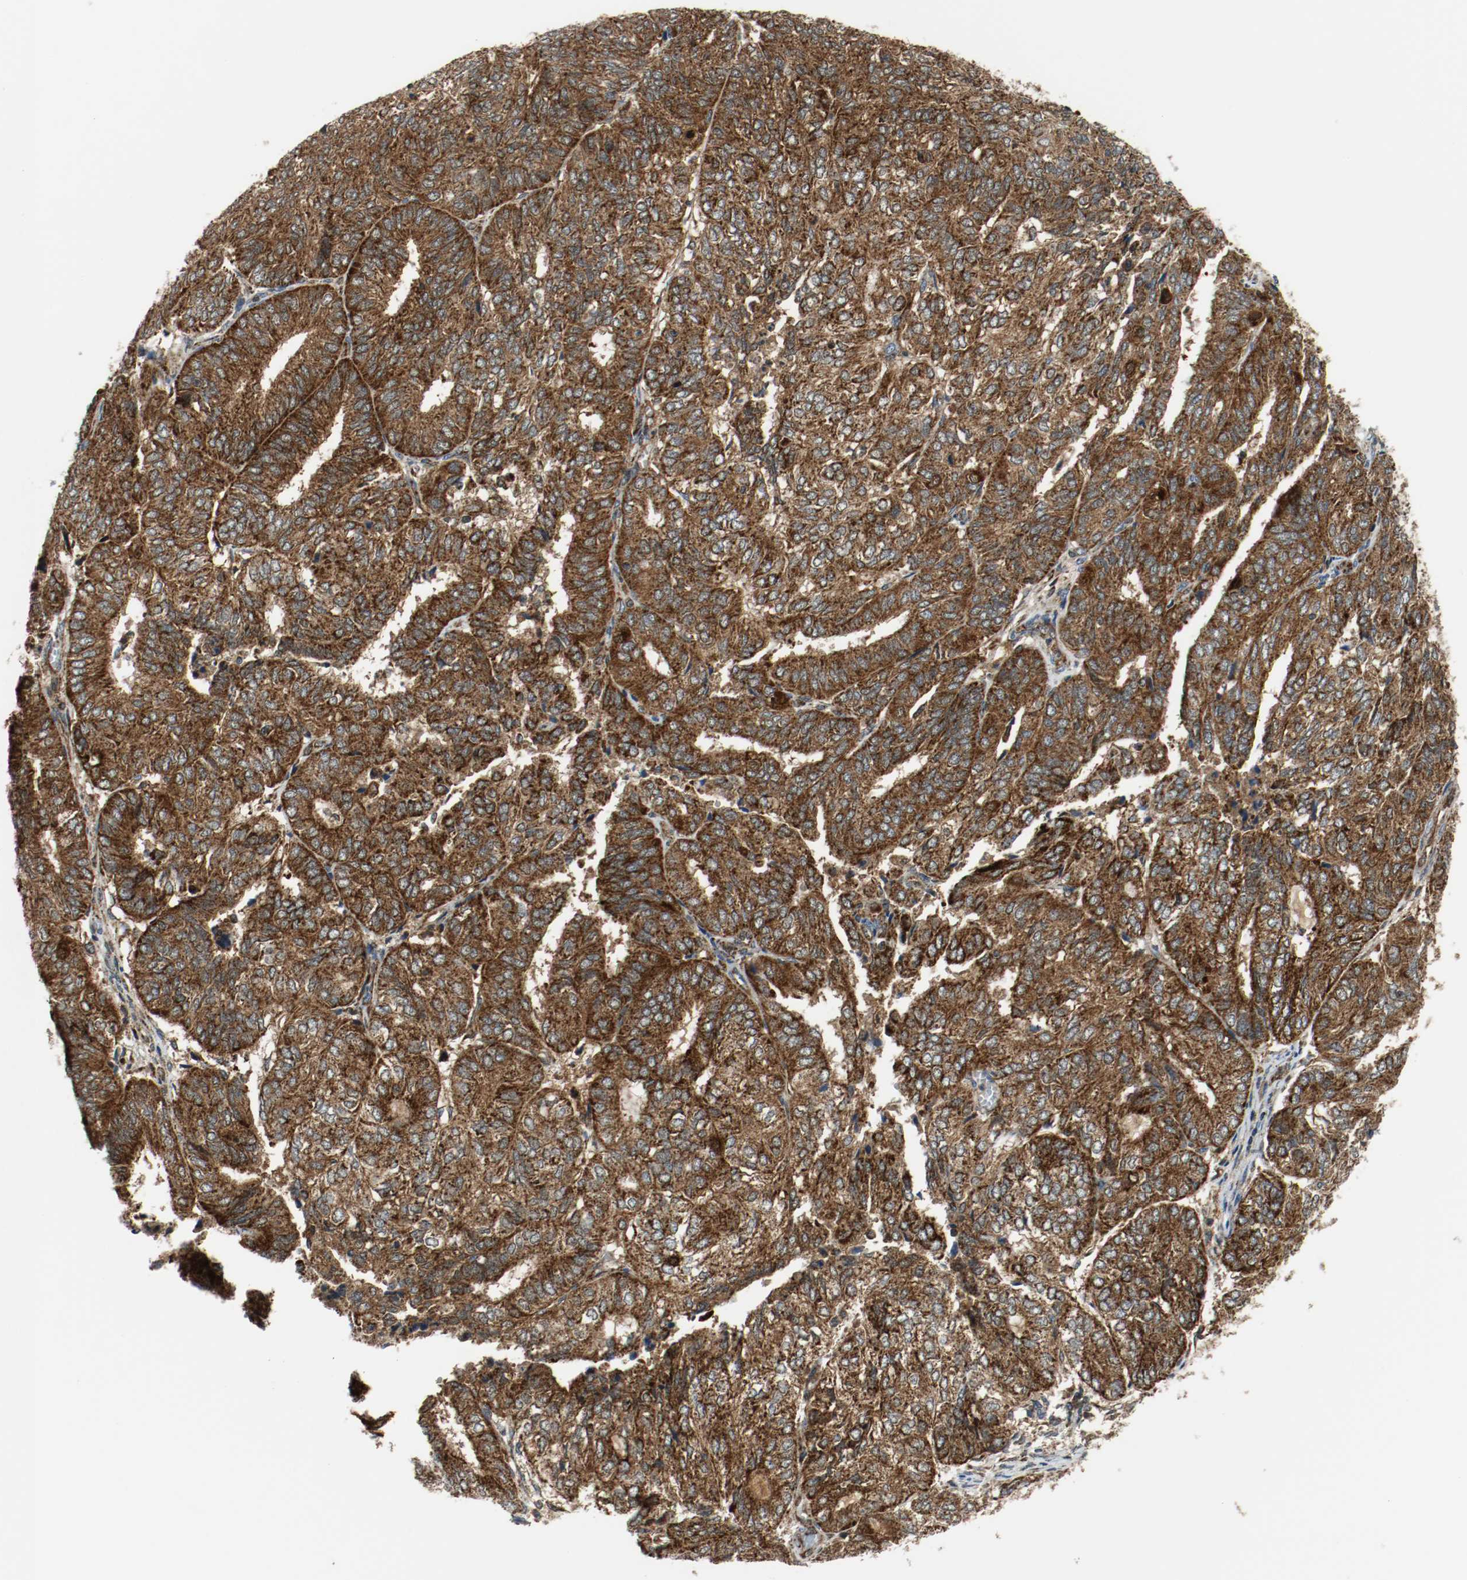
{"staining": {"intensity": "strong", "quantity": ">75%", "location": "cytoplasmic/membranous"}, "tissue": "endometrial cancer", "cell_type": "Tumor cells", "image_type": "cancer", "snomed": [{"axis": "morphology", "description": "Adenocarcinoma, NOS"}, {"axis": "topography", "description": "Uterus"}], "caption": "An immunohistochemistry (IHC) micrograph of tumor tissue is shown. Protein staining in brown shows strong cytoplasmic/membranous positivity in endometrial cancer within tumor cells. (DAB IHC, brown staining for protein, blue staining for nuclei).", "gene": "TXNRD1", "patient": {"sex": "female", "age": 60}}